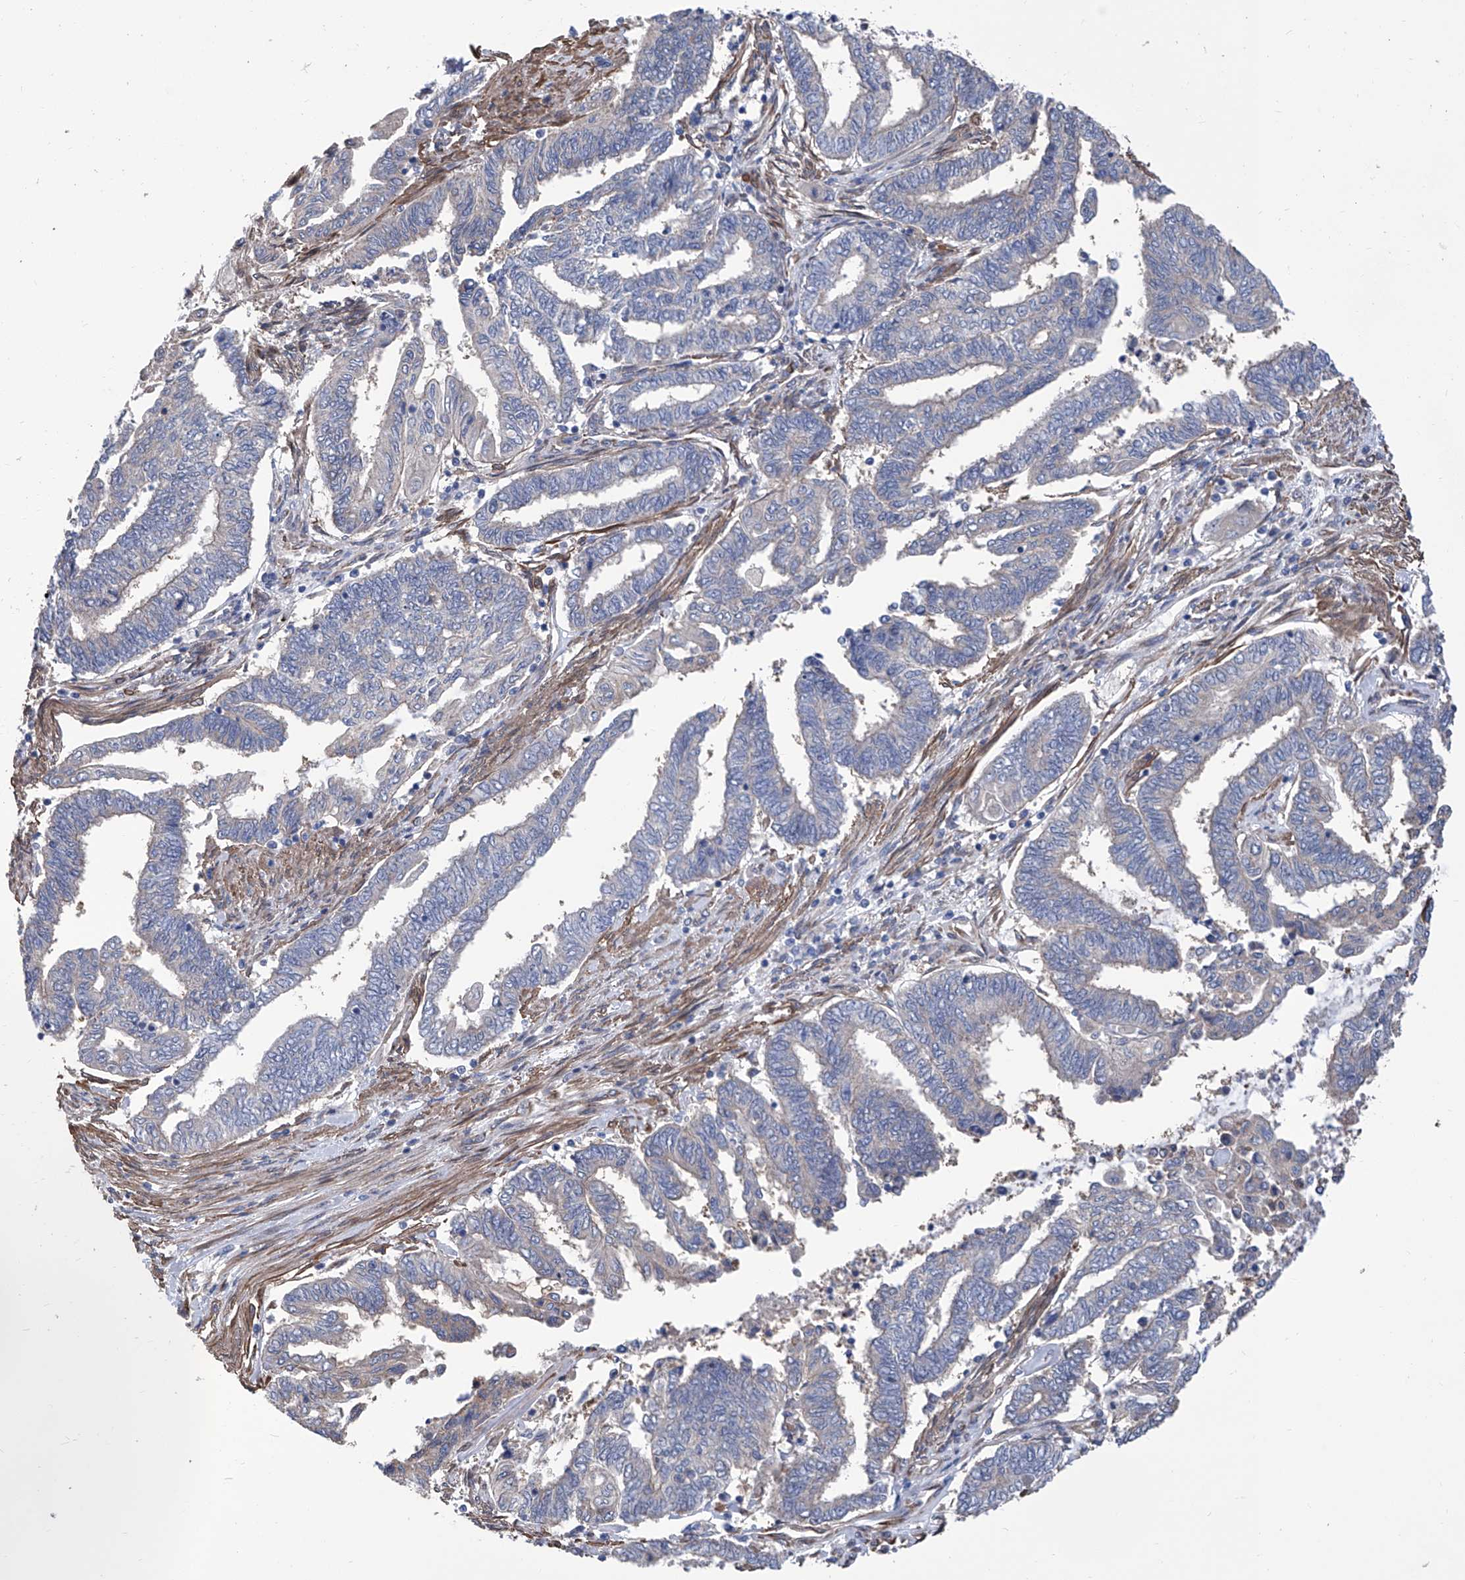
{"staining": {"intensity": "negative", "quantity": "none", "location": "none"}, "tissue": "endometrial cancer", "cell_type": "Tumor cells", "image_type": "cancer", "snomed": [{"axis": "morphology", "description": "Adenocarcinoma, NOS"}, {"axis": "topography", "description": "Uterus"}, {"axis": "topography", "description": "Endometrium"}], "caption": "Tumor cells are negative for protein expression in human endometrial cancer (adenocarcinoma).", "gene": "SMS", "patient": {"sex": "female", "age": 70}}